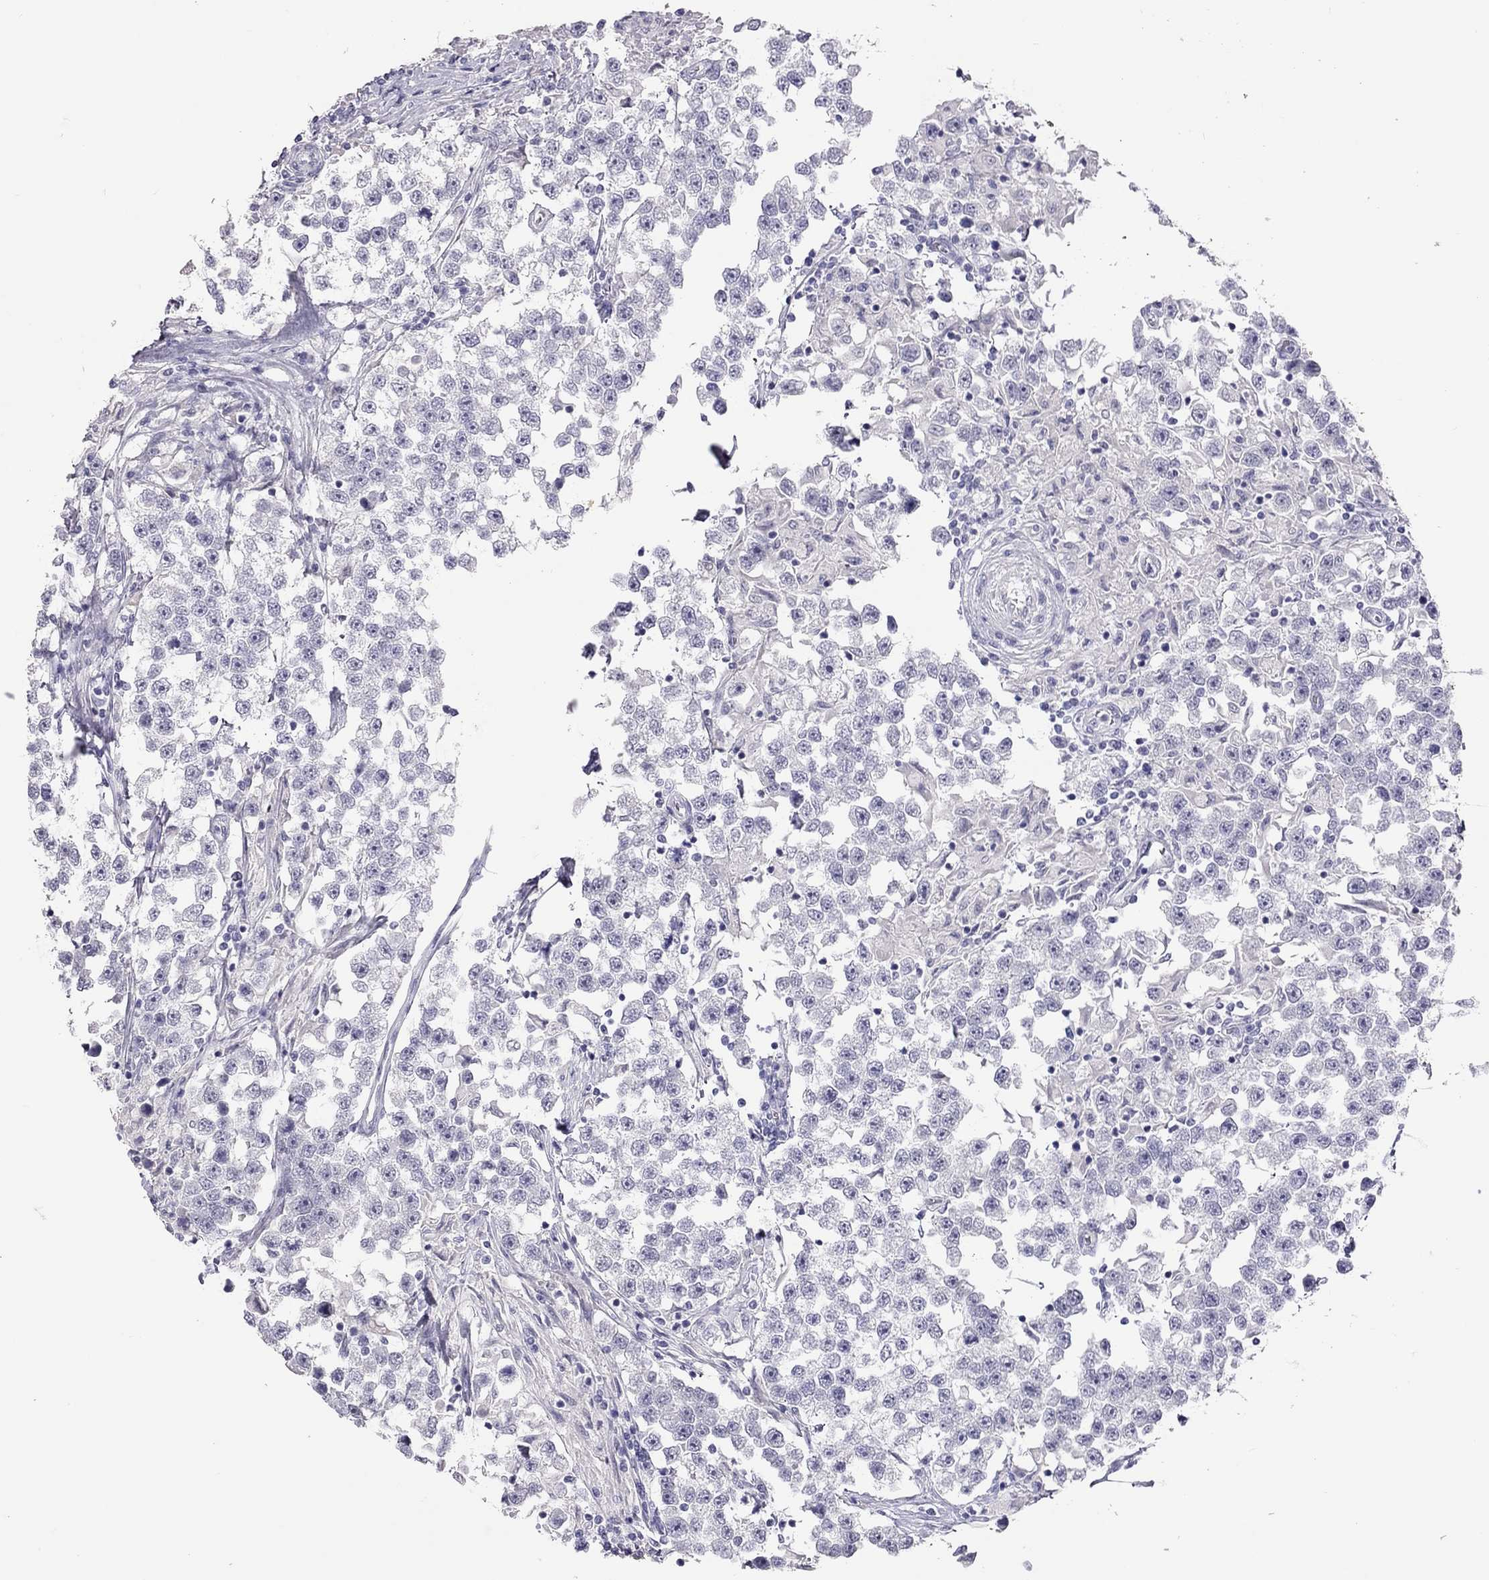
{"staining": {"intensity": "negative", "quantity": "none", "location": "none"}, "tissue": "testis cancer", "cell_type": "Tumor cells", "image_type": "cancer", "snomed": [{"axis": "morphology", "description": "Seminoma, NOS"}, {"axis": "topography", "description": "Testis"}], "caption": "Testis cancer (seminoma) was stained to show a protein in brown. There is no significant positivity in tumor cells. (DAB (3,3'-diaminobenzidine) IHC with hematoxylin counter stain).", "gene": "MUC16", "patient": {"sex": "male", "age": 46}}